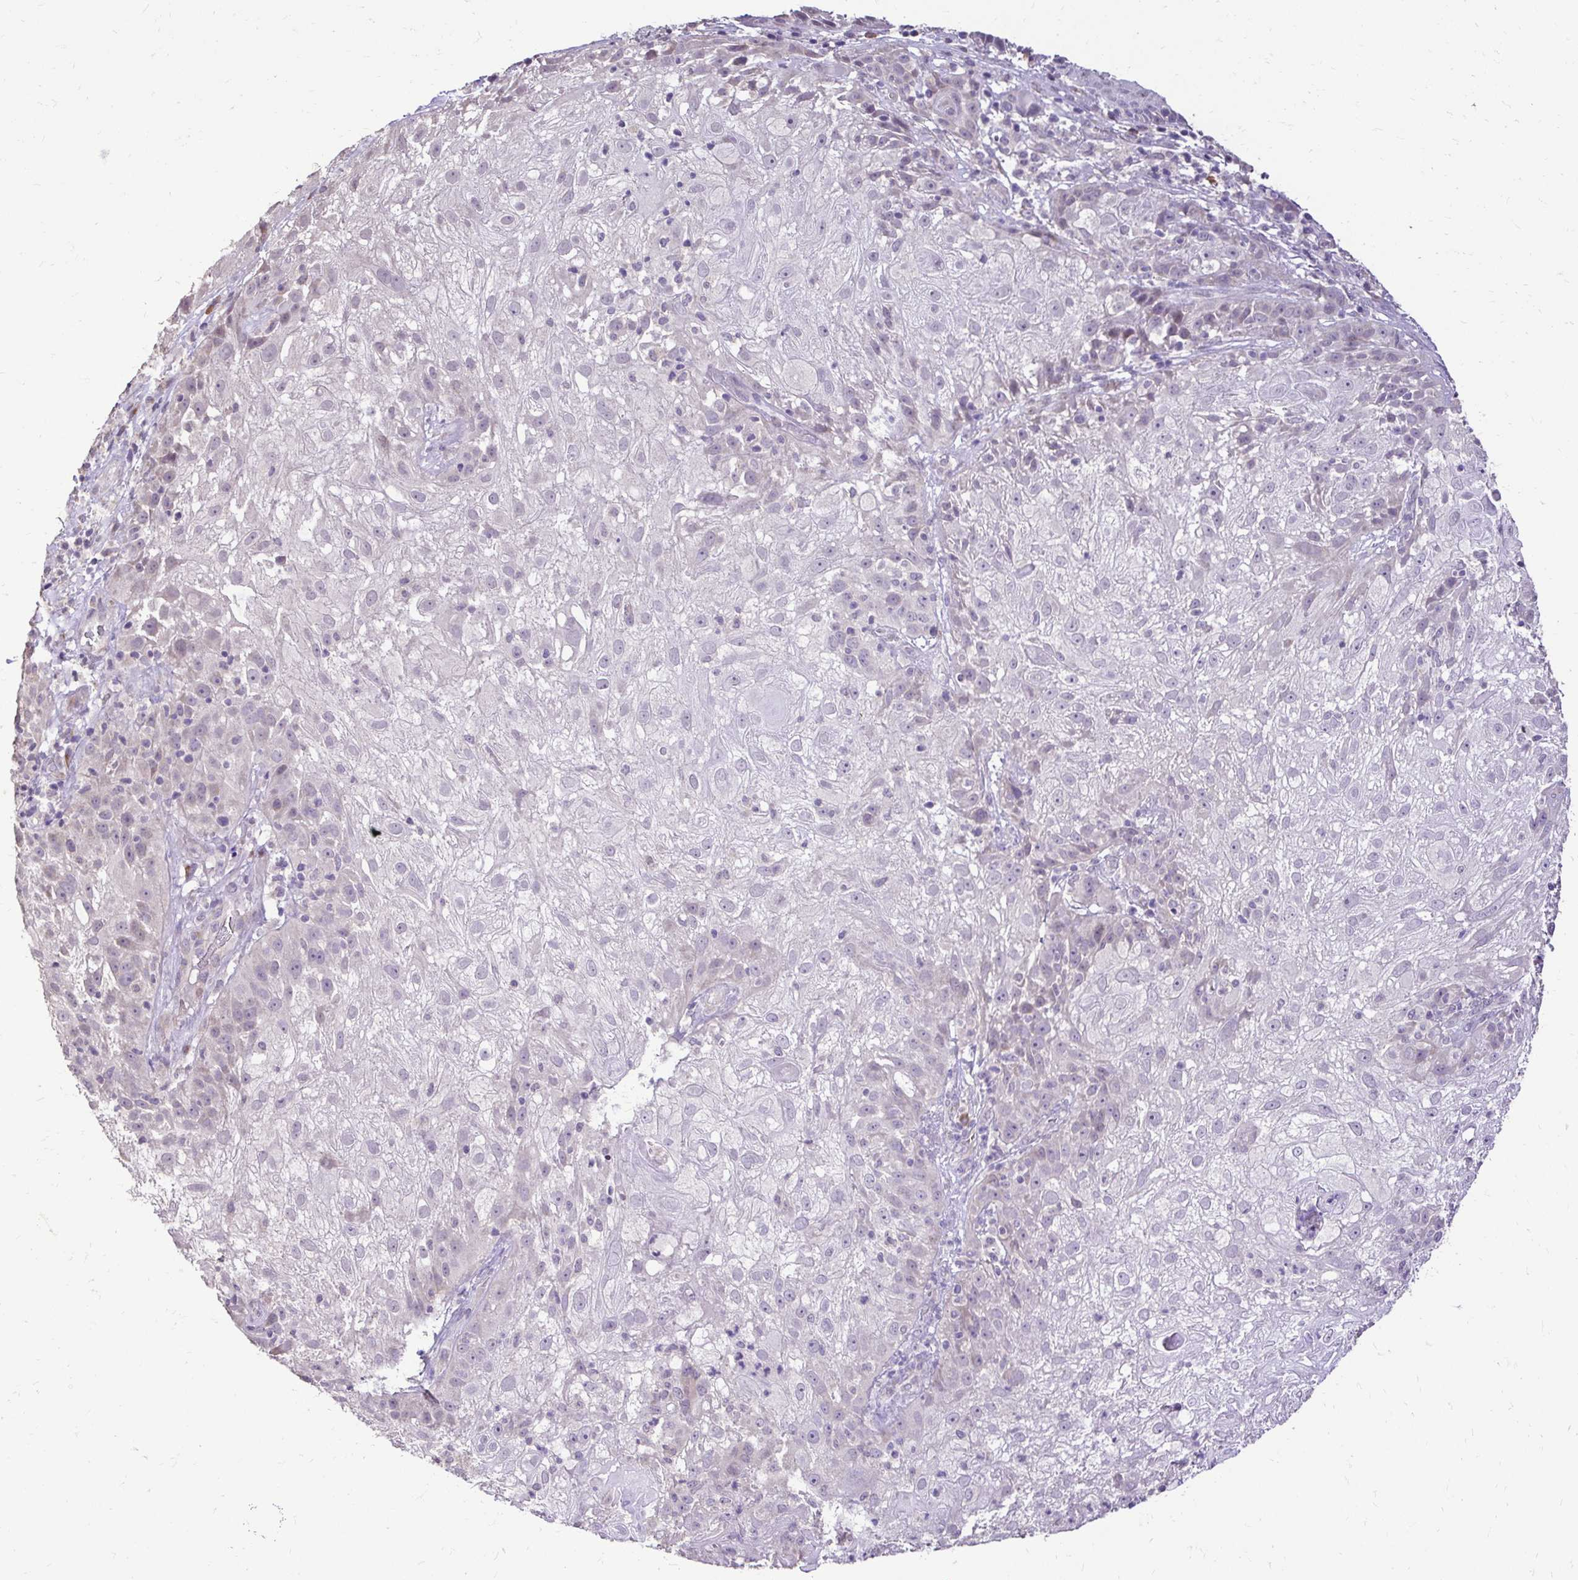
{"staining": {"intensity": "weak", "quantity": "<25%", "location": "nuclear"}, "tissue": "skin cancer", "cell_type": "Tumor cells", "image_type": "cancer", "snomed": [{"axis": "morphology", "description": "Normal tissue, NOS"}, {"axis": "morphology", "description": "Squamous cell carcinoma, NOS"}, {"axis": "topography", "description": "Skin"}], "caption": "A micrograph of human squamous cell carcinoma (skin) is negative for staining in tumor cells.", "gene": "KIAA1210", "patient": {"sex": "female", "age": 83}}